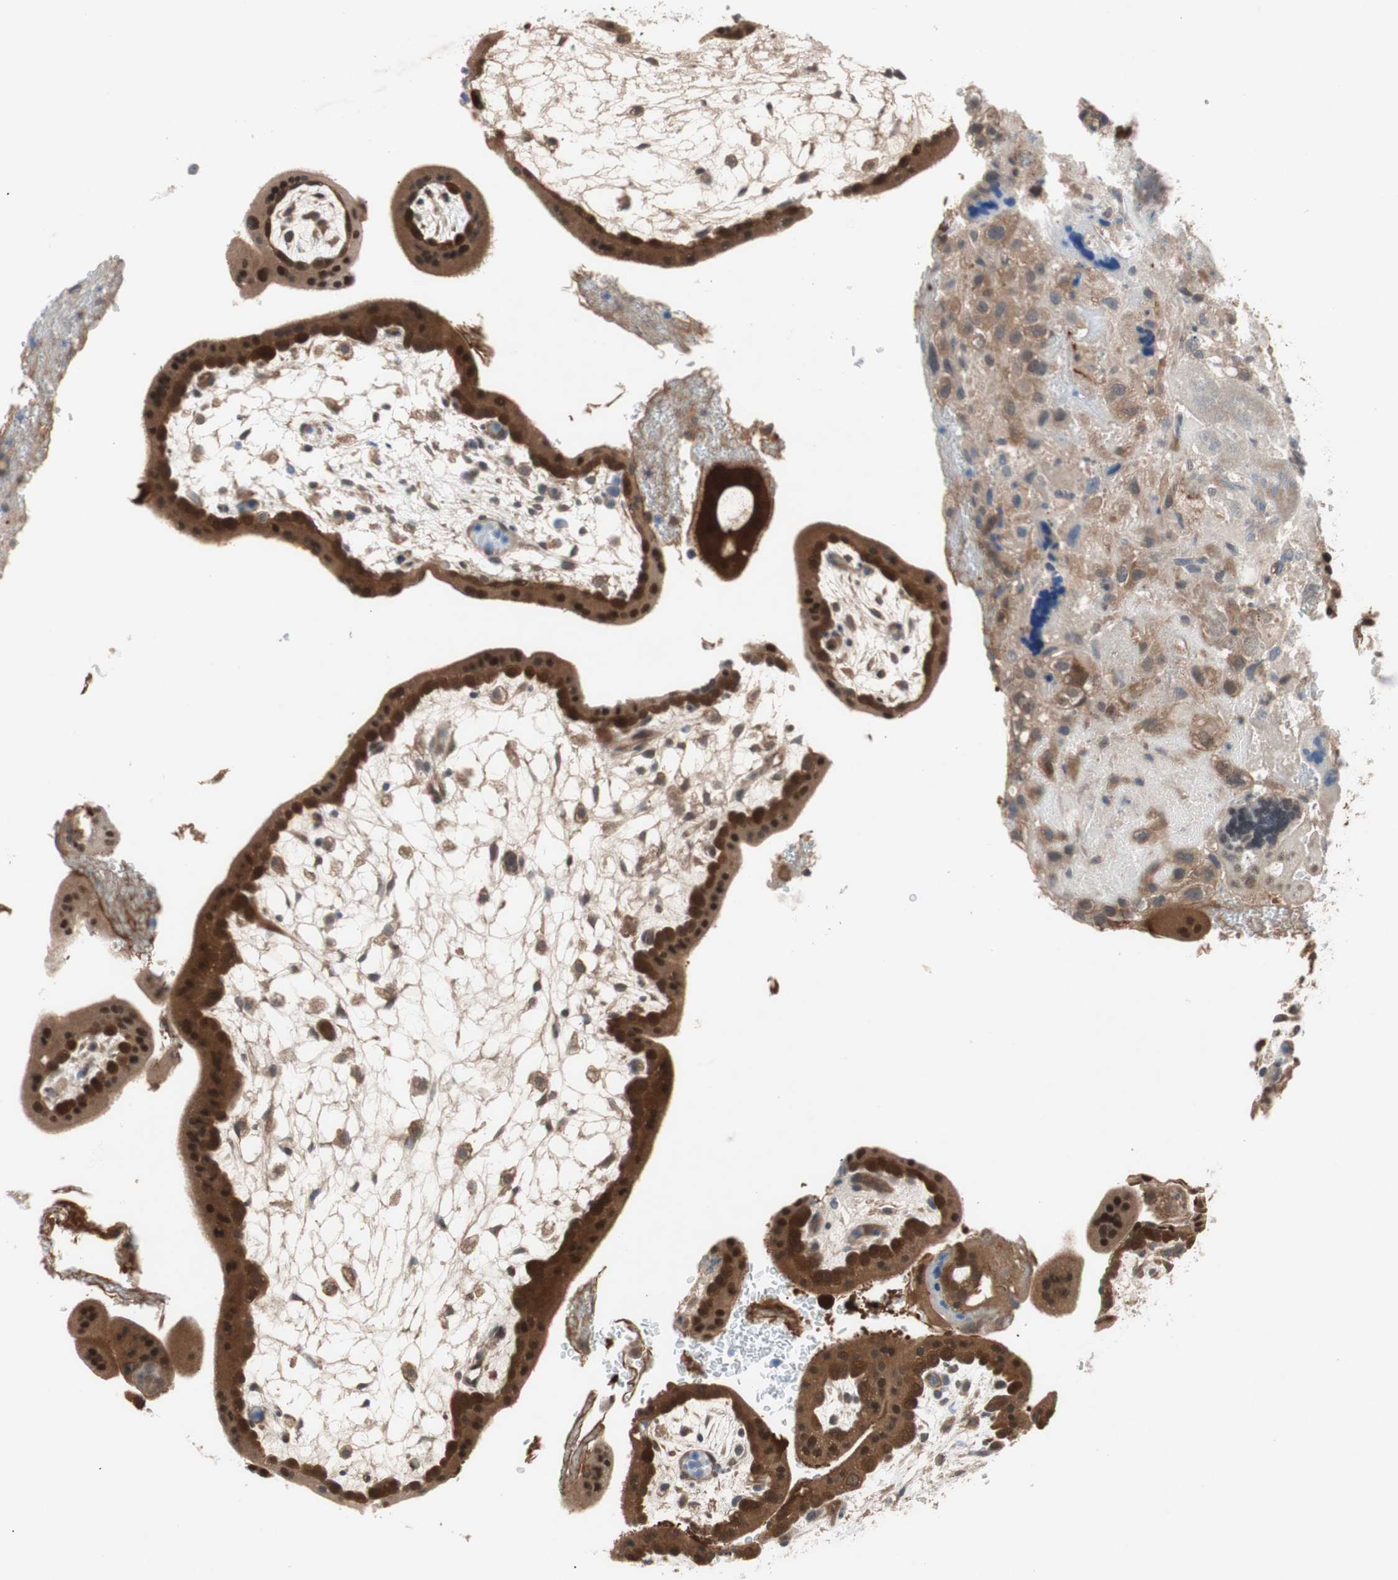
{"staining": {"intensity": "moderate", "quantity": ">75%", "location": "cytoplasmic/membranous"}, "tissue": "placenta", "cell_type": "Decidual cells", "image_type": "normal", "snomed": [{"axis": "morphology", "description": "Normal tissue, NOS"}, {"axis": "topography", "description": "Placenta"}], "caption": "This micrograph exhibits normal placenta stained with immunohistochemistry (IHC) to label a protein in brown. The cytoplasmic/membranous of decidual cells show moderate positivity for the protein. Nuclei are counter-stained blue.", "gene": "GALT", "patient": {"sex": "female", "age": 35}}